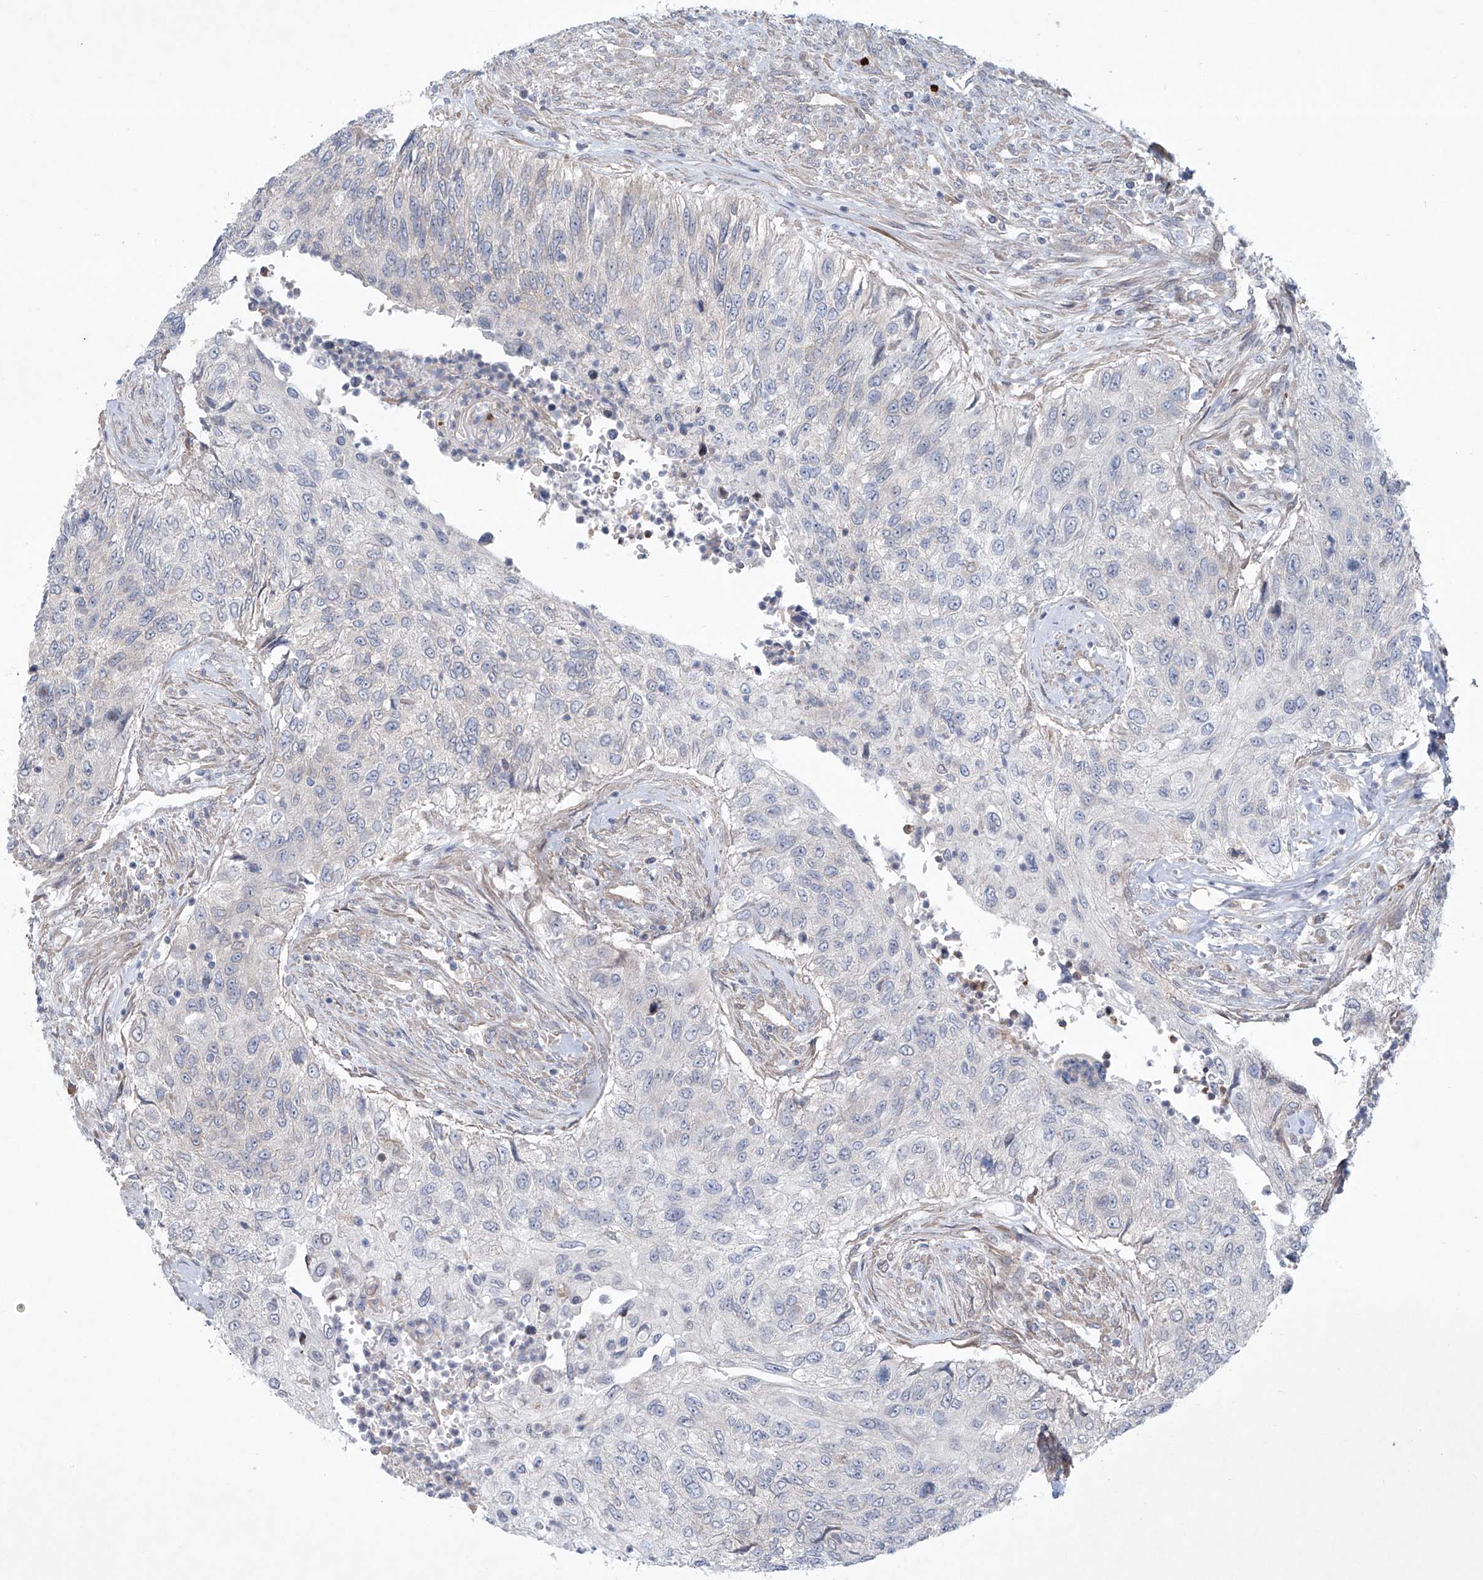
{"staining": {"intensity": "negative", "quantity": "none", "location": "none"}, "tissue": "urothelial cancer", "cell_type": "Tumor cells", "image_type": "cancer", "snomed": [{"axis": "morphology", "description": "Urothelial carcinoma, High grade"}, {"axis": "topography", "description": "Urinary bladder"}], "caption": "Immunohistochemistry of human urothelial cancer exhibits no positivity in tumor cells.", "gene": "KLC4", "patient": {"sex": "female", "age": 60}}